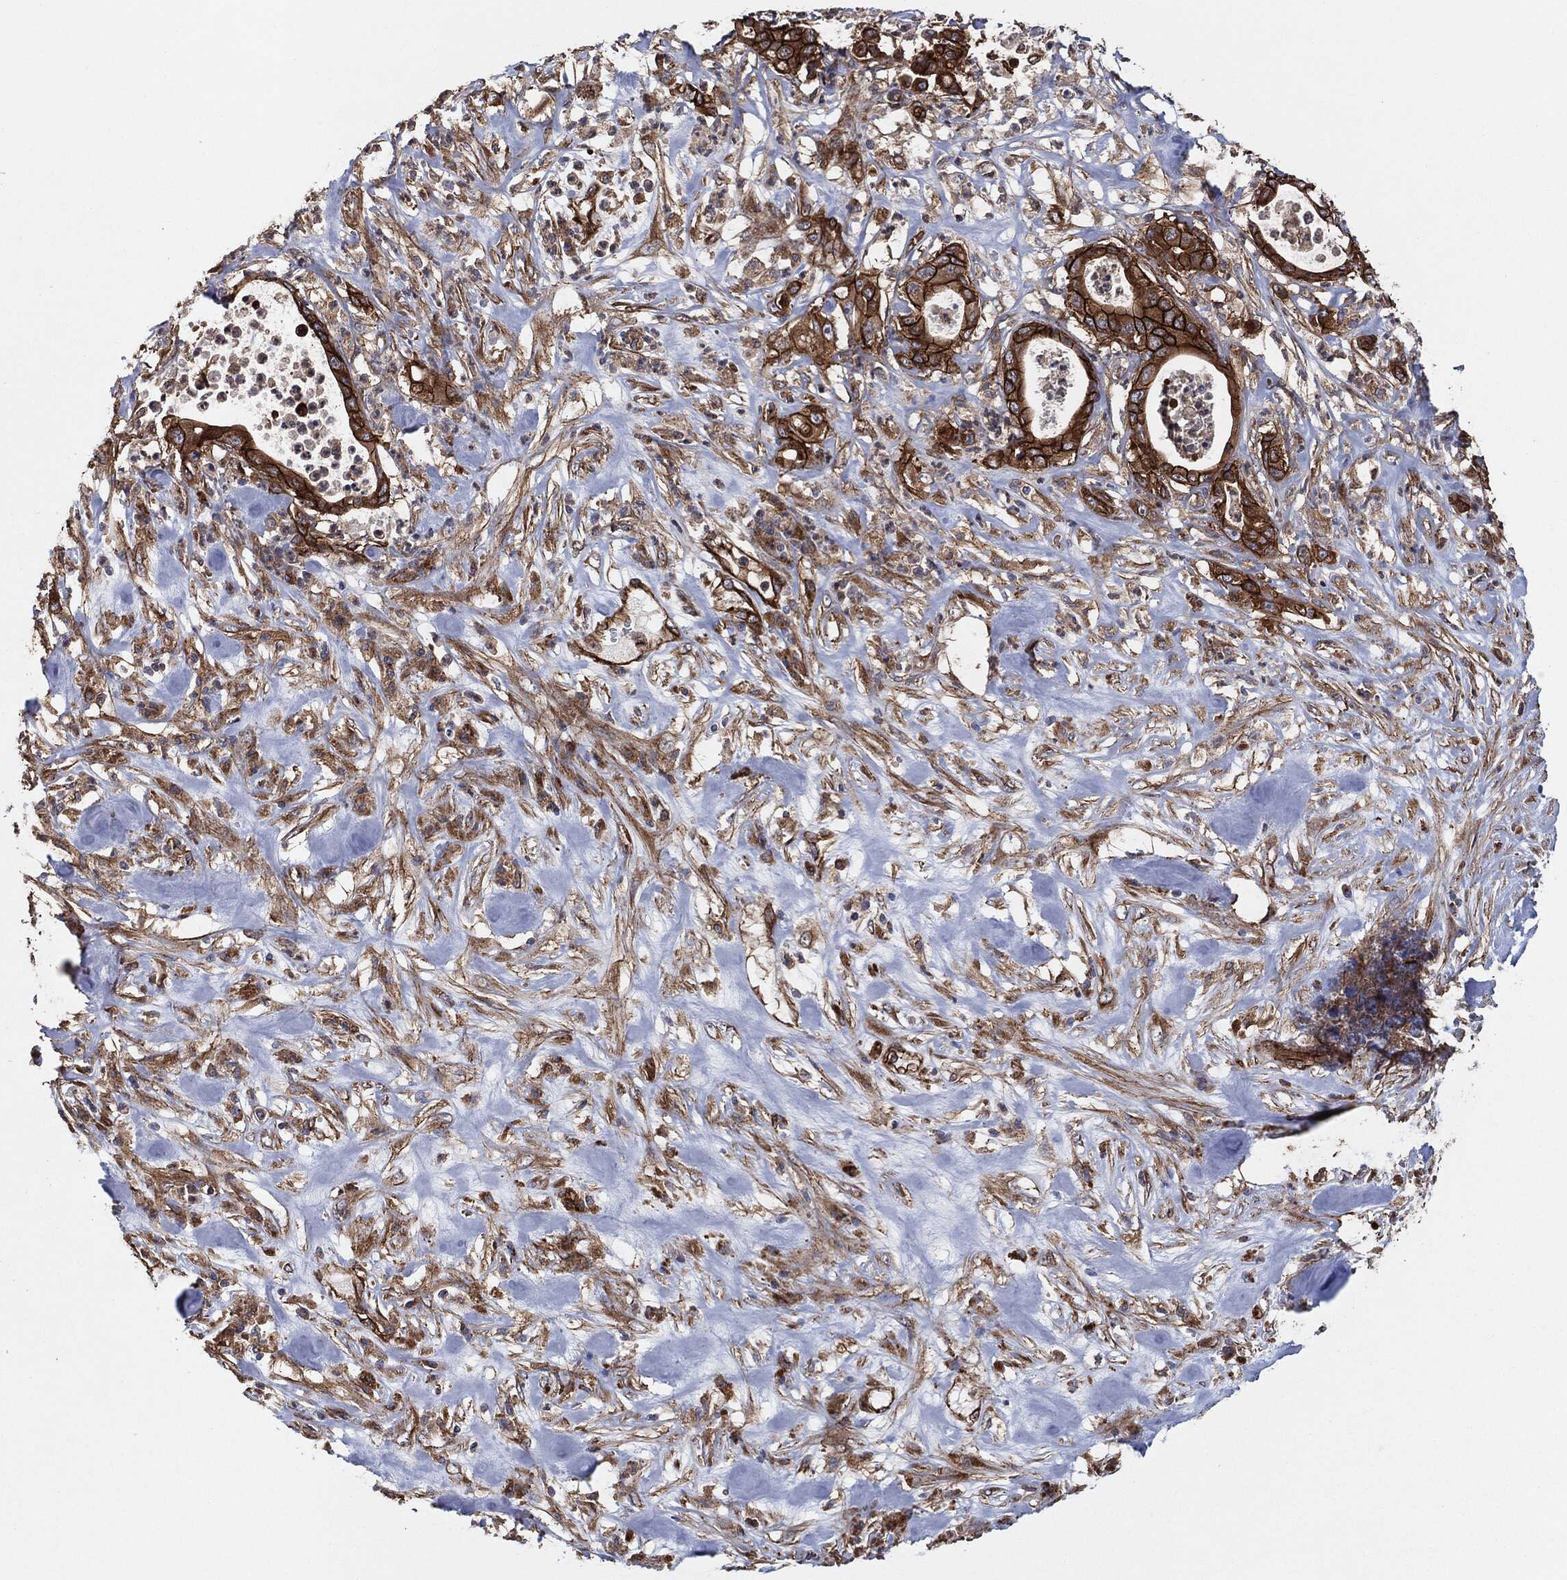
{"staining": {"intensity": "strong", "quantity": ">75%", "location": "cytoplasmic/membranous"}, "tissue": "pancreatic cancer", "cell_type": "Tumor cells", "image_type": "cancer", "snomed": [{"axis": "morphology", "description": "Adenocarcinoma, NOS"}, {"axis": "topography", "description": "Pancreas"}], "caption": "This histopathology image exhibits adenocarcinoma (pancreatic) stained with IHC to label a protein in brown. The cytoplasmic/membranous of tumor cells show strong positivity for the protein. Nuclei are counter-stained blue.", "gene": "CTNNA1", "patient": {"sex": "male", "age": 71}}